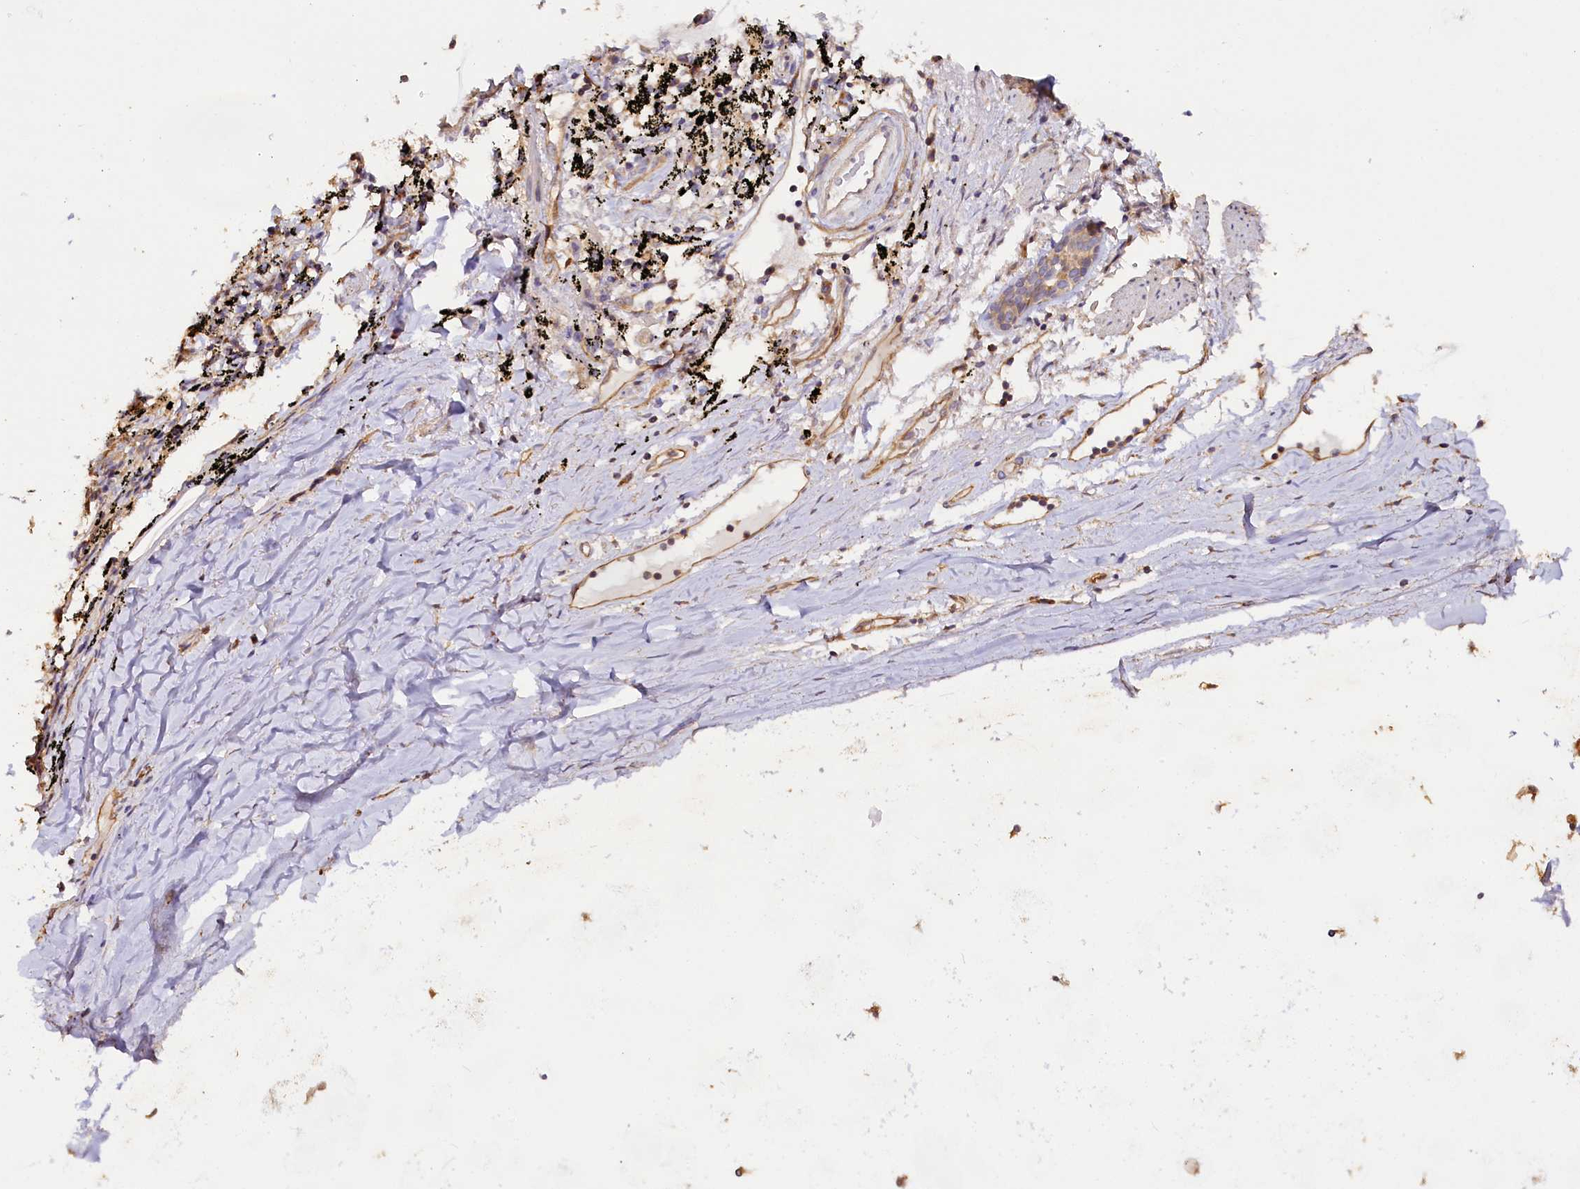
{"staining": {"intensity": "weak", "quantity": ">75%", "location": "cytoplasmic/membranous"}, "tissue": "adipose tissue", "cell_type": "Adipocytes", "image_type": "normal", "snomed": [{"axis": "morphology", "description": "Normal tissue, NOS"}, {"axis": "topography", "description": "Lymph node"}, {"axis": "topography", "description": "Bronchus"}], "caption": "Immunohistochemistry of unremarkable human adipose tissue exhibits low levels of weak cytoplasmic/membranous expression in about >75% of adipocytes. The staining was performed using DAB to visualize the protein expression in brown, while the nuclei were stained in blue with hematoxylin (Magnification: 20x).", "gene": "KATNB1", "patient": {"sex": "male", "age": 63}}